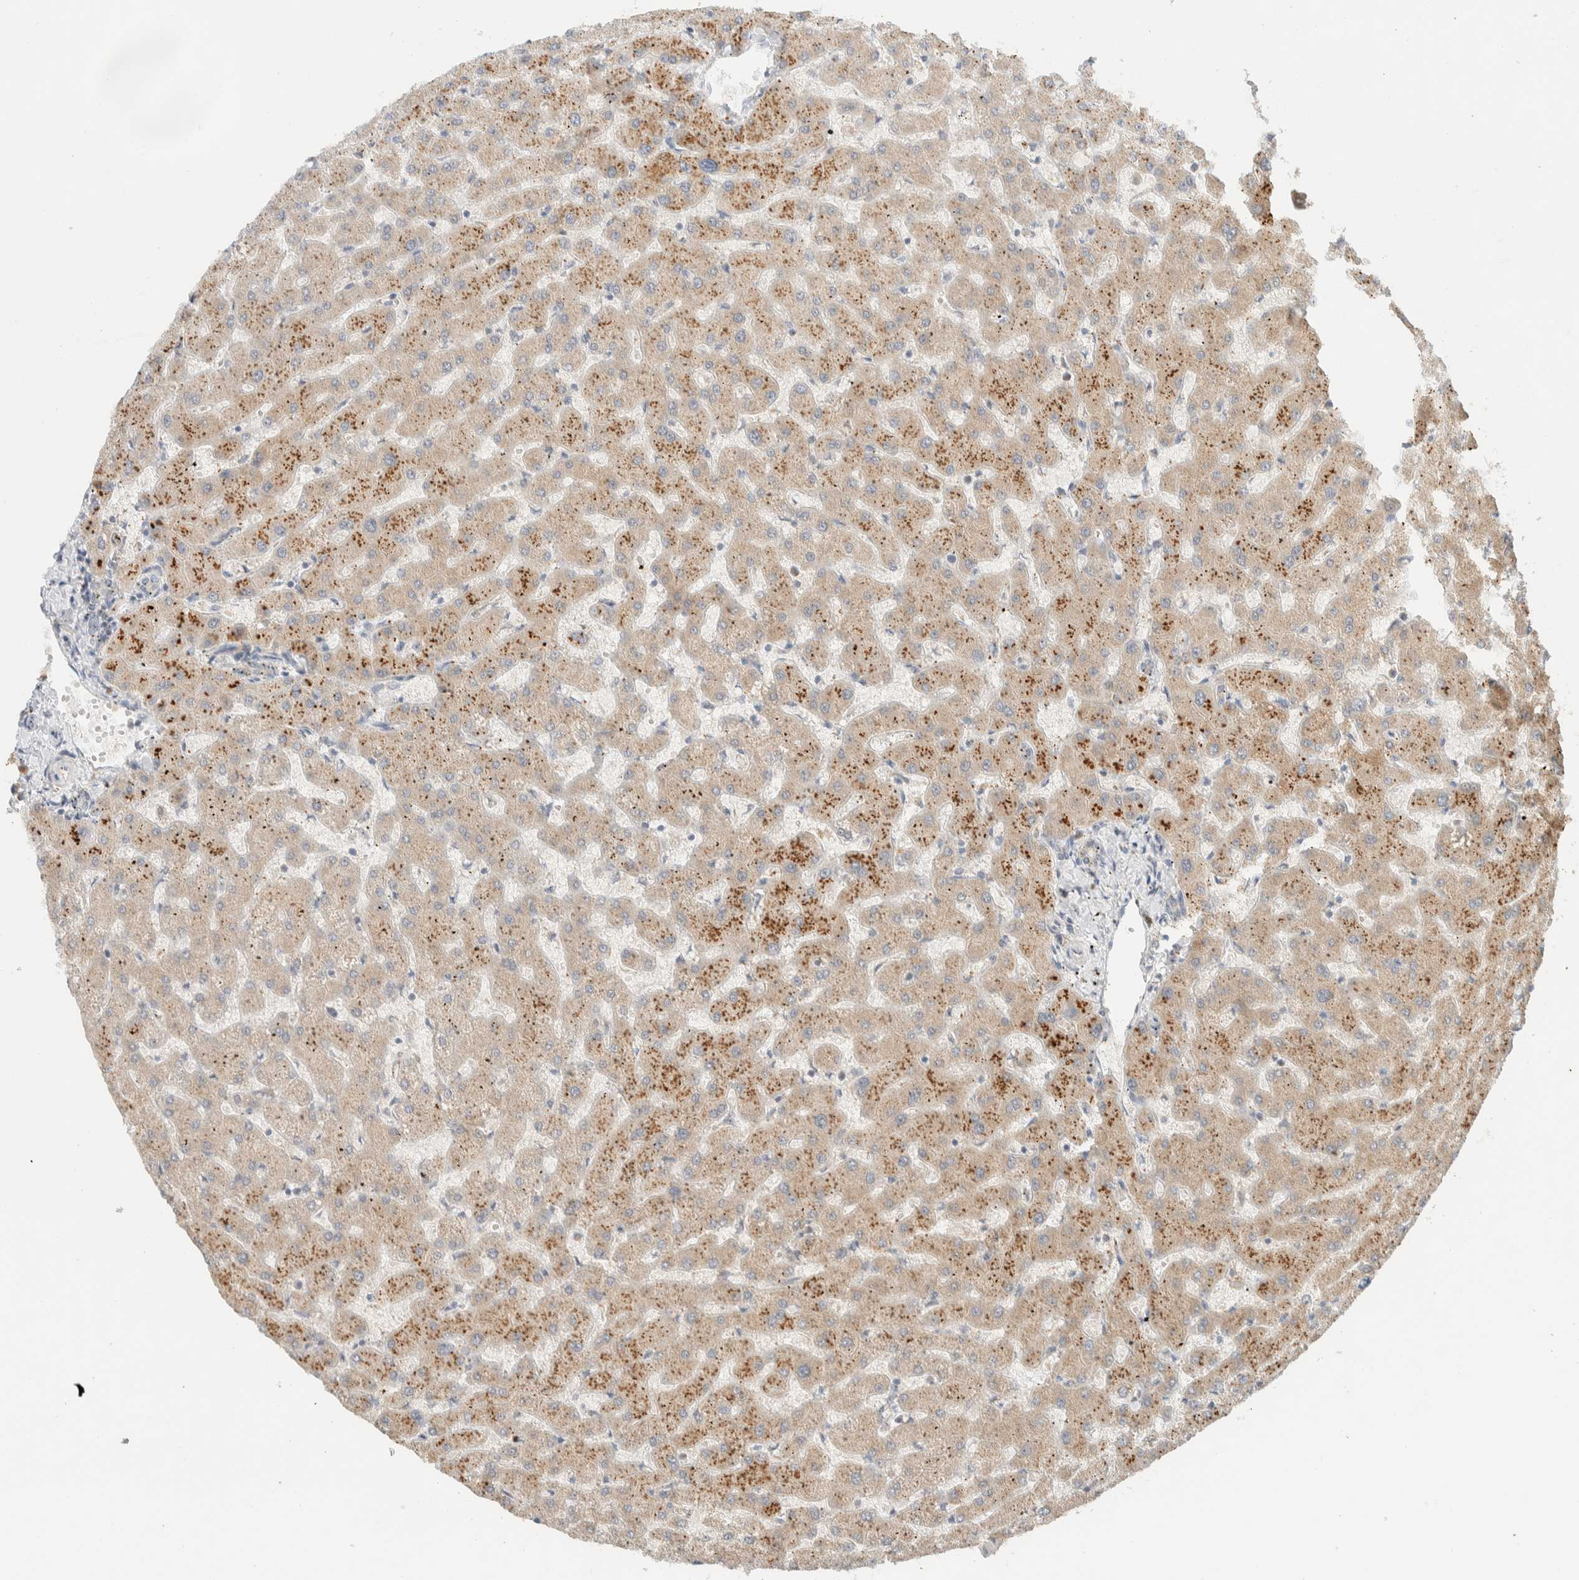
{"staining": {"intensity": "moderate", "quantity": "25%-75%", "location": "cytoplasmic/membranous"}, "tissue": "liver", "cell_type": "Cholangiocytes", "image_type": "normal", "snomed": [{"axis": "morphology", "description": "Normal tissue, NOS"}, {"axis": "topography", "description": "Liver"}], "caption": "This micrograph exhibits immunohistochemistry (IHC) staining of normal human liver, with medium moderate cytoplasmic/membranous positivity in approximately 25%-75% of cholangiocytes.", "gene": "MRPL41", "patient": {"sex": "female", "age": 63}}